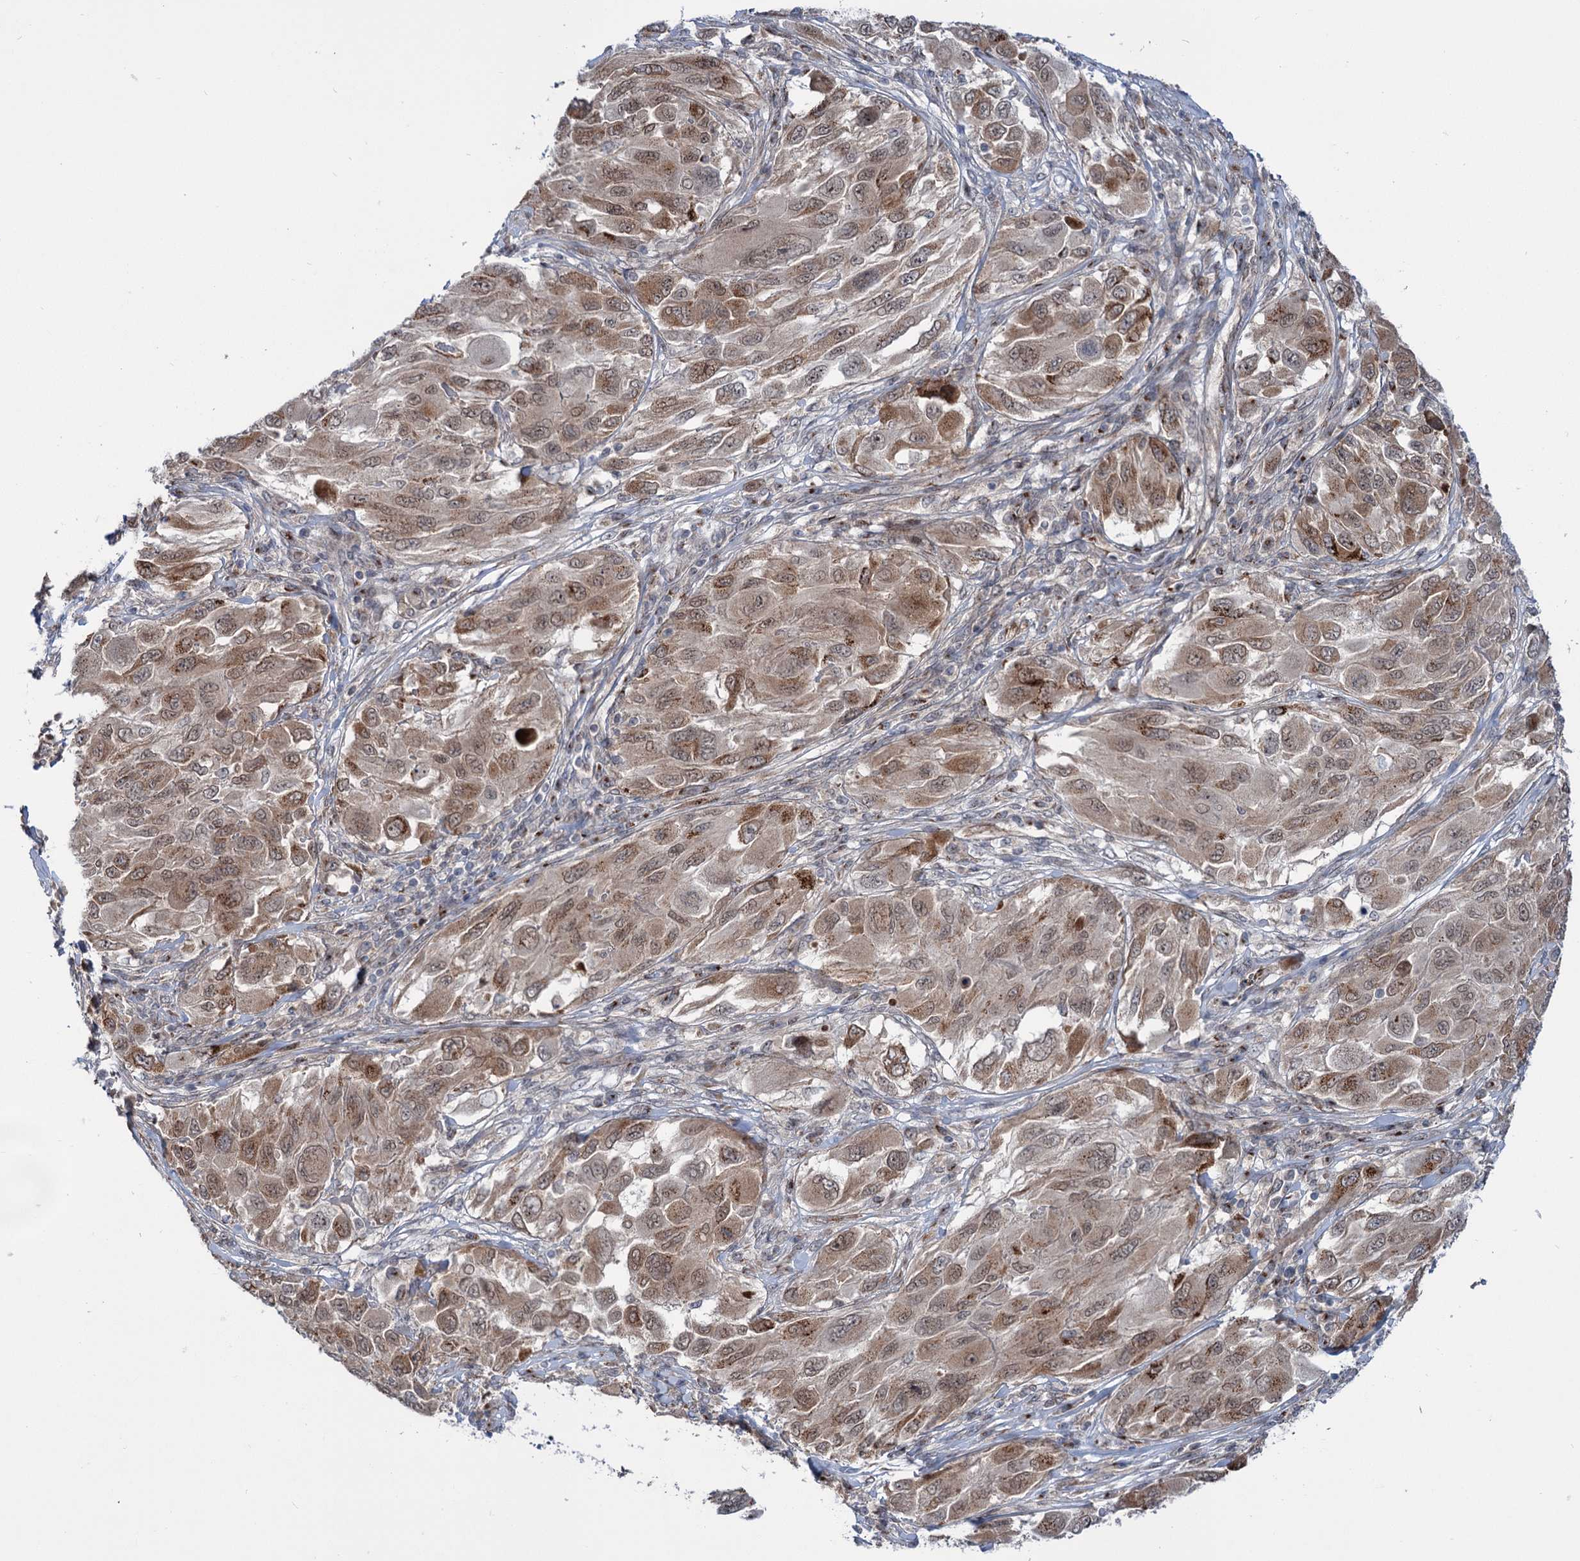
{"staining": {"intensity": "moderate", "quantity": ">75%", "location": "cytoplasmic/membranous"}, "tissue": "melanoma", "cell_type": "Tumor cells", "image_type": "cancer", "snomed": [{"axis": "morphology", "description": "Malignant melanoma, NOS"}, {"axis": "topography", "description": "Skin"}], "caption": "Moderate cytoplasmic/membranous protein staining is present in approximately >75% of tumor cells in melanoma.", "gene": "ELP4", "patient": {"sex": "female", "age": 91}}